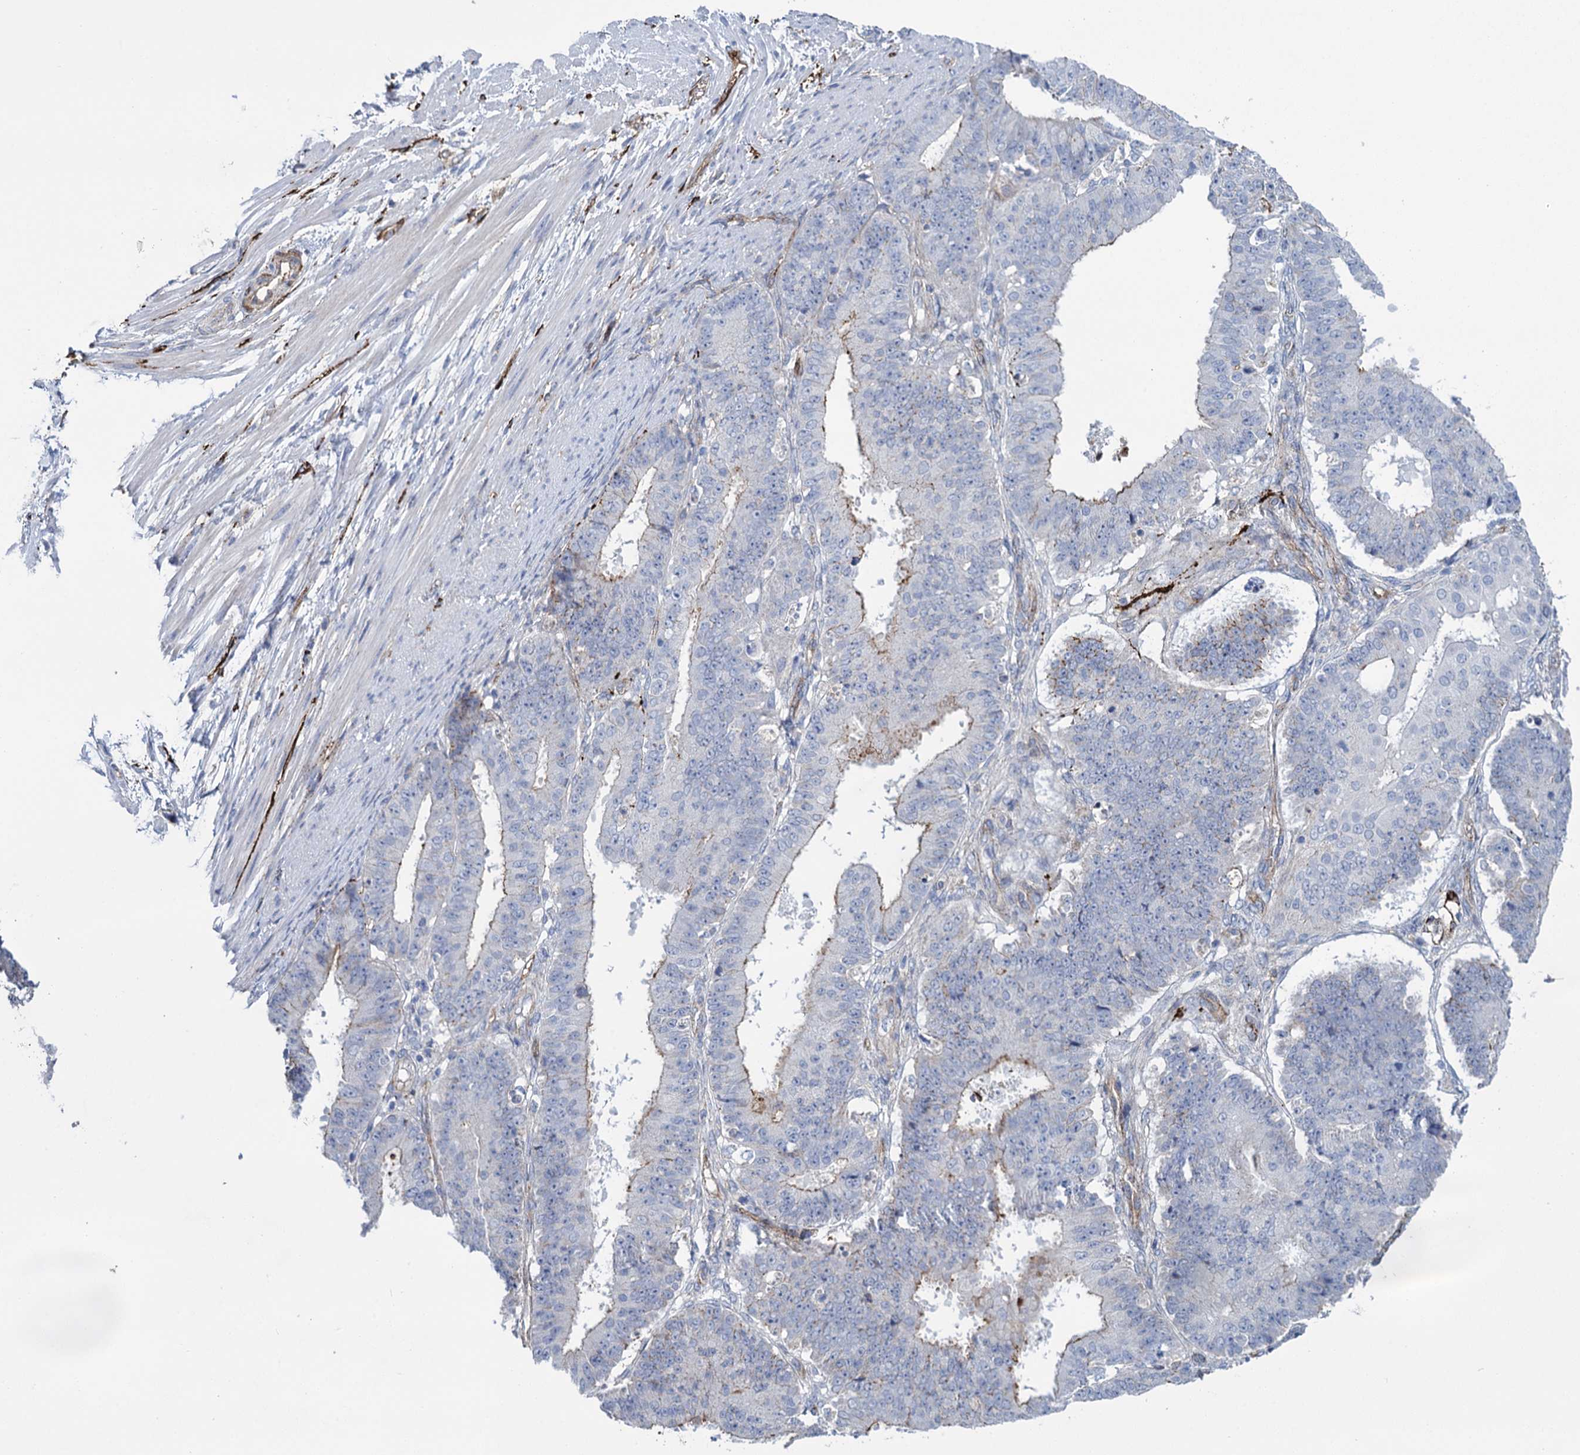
{"staining": {"intensity": "negative", "quantity": "none", "location": "none"}, "tissue": "ovarian cancer", "cell_type": "Tumor cells", "image_type": "cancer", "snomed": [{"axis": "morphology", "description": "Carcinoma, endometroid"}, {"axis": "topography", "description": "Appendix"}, {"axis": "topography", "description": "Ovary"}], "caption": "Immunohistochemistry (IHC) histopathology image of ovarian cancer (endometroid carcinoma) stained for a protein (brown), which shows no positivity in tumor cells. The staining is performed using DAB (3,3'-diaminobenzidine) brown chromogen with nuclei counter-stained in using hematoxylin.", "gene": "SNCG", "patient": {"sex": "female", "age": 42}}